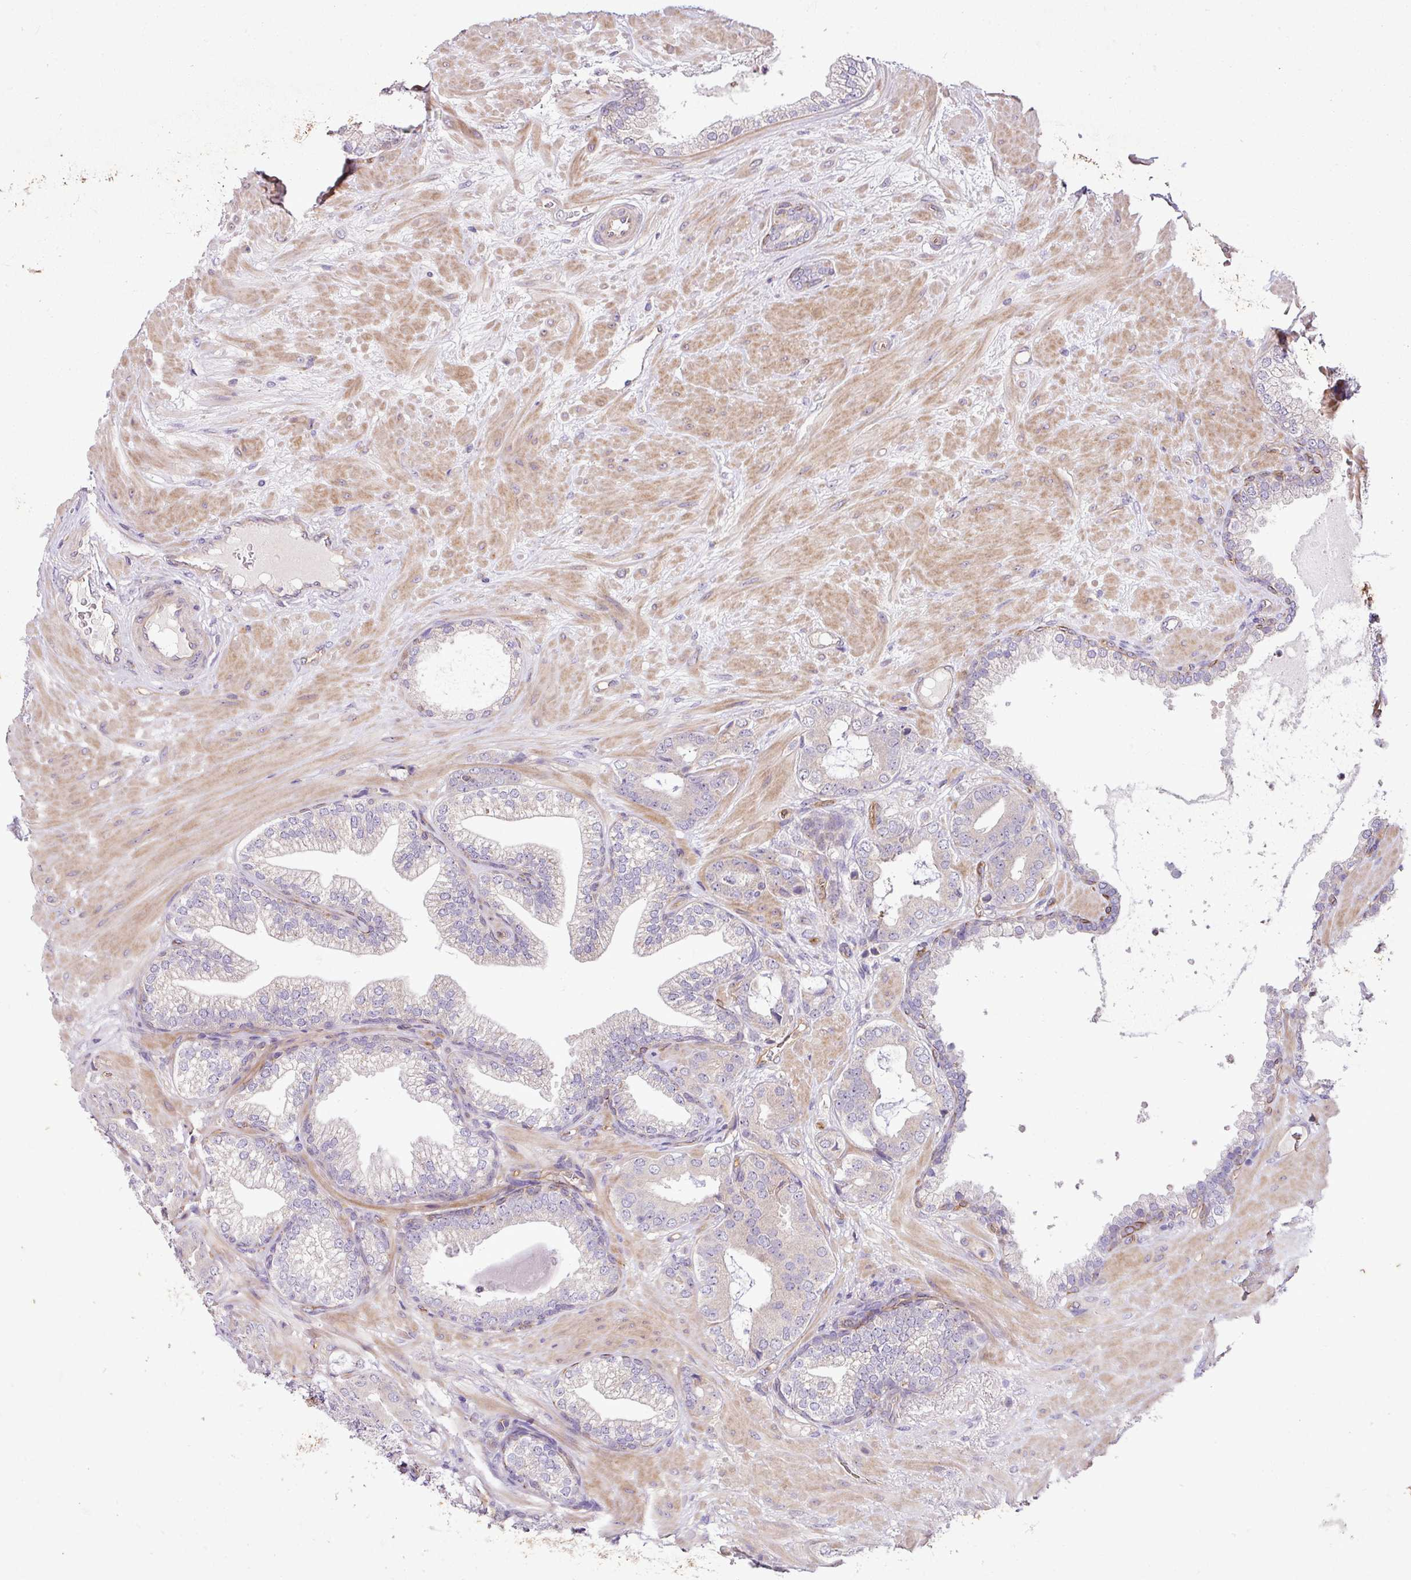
{"staining": {"intensity": "negative", "quantity": "none", "location": "none"}, "tissue": "prostate cancer", "cell_type": "Tumor cells", "image_type": "cancer", "snomed": [{"axis": "morphology", "description": "Adenocarcinoma, Low grade"}, {"axis": "topography", "description": "Prostate"}], "caption": "Tumor cells show no significant positivity in prostate low-grade adenocarcinoma.", "gene": "ZNF106", "patient": {"sex": "male", "age": 61}}